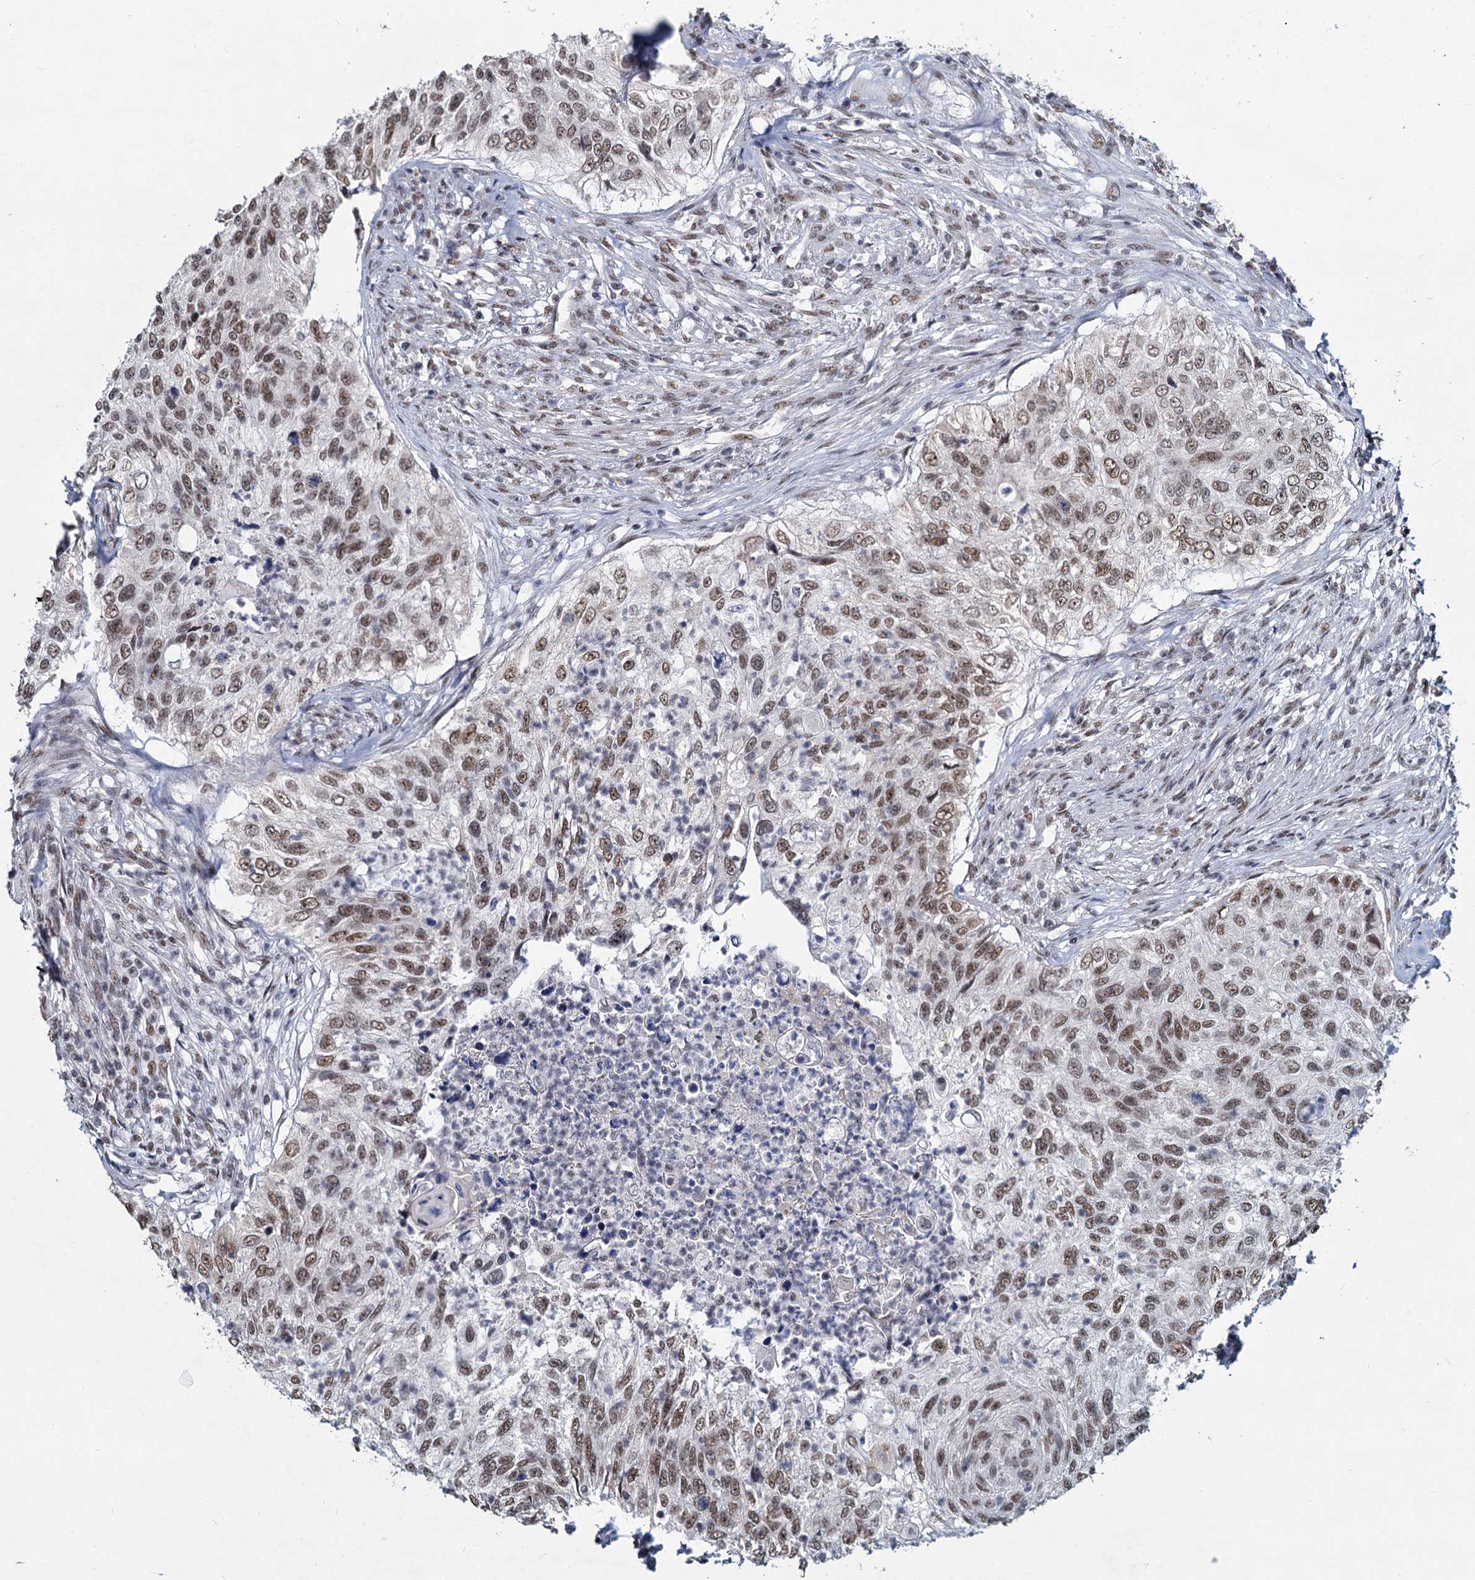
{"staining": {"intensity": "moderate", "quantity": ">75%", "location": "nuclear"}, "tissue": "urothelial cancer", "cell_type": "Tumor cells", "image_type": "cancer", "snomed": [{"axis": "morphology", "description": "Urothelial carcinoma, High grade"}, {"axis": "topography", "description": "Urinary bladder"}], "caption": "A histopathology image of human high-grade urothelial carcinoma stained for a protein demonstrates moderate nuclear brown staining in tumor cells. The staining was performed using DAB, with brown indicating positive protein expression. Nuclei are stained blue with hematoxylin.", "gene": "METTL14", "patient": {"sex": "female", "age": 60}}